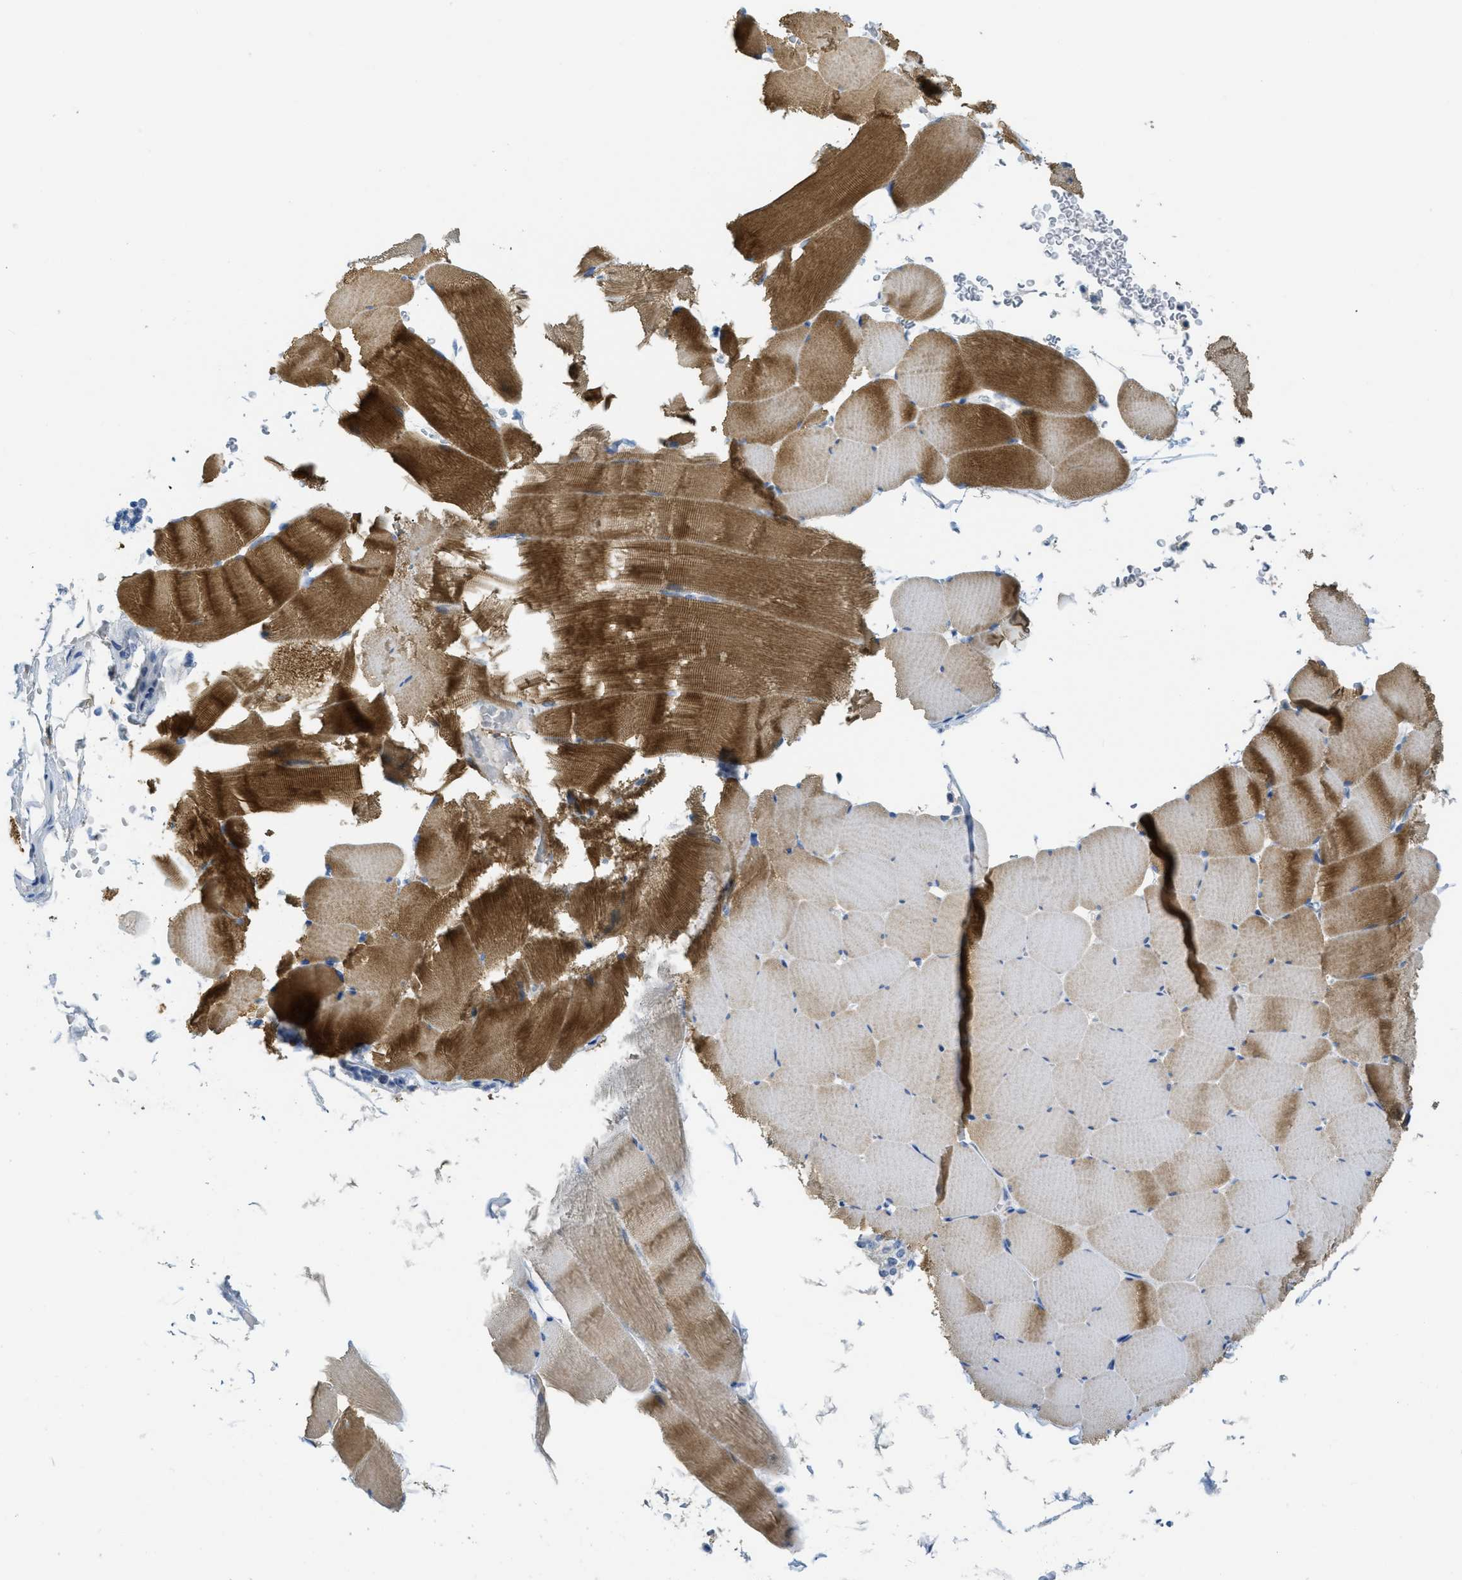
{"staining": {"intensity": "moderate", "quantity": ">75%", "location": "cytoplasmic/membranous"}, "tissue": "skeletal muscle", "cell_type": "Myocytes", "image_type": "normal", "snomed": [{"axis": "morphology", "description": "Normal tissue, NOS"}, {"axis": "topography", "description": "Skeletal muscle"}], "caption": "Immunohistochemical staining of unremarkable human skeletal muscle demonstrates >75% levels of moderate cytoplasmic/membranous protein staining in about >75% of myocytes.", "gene": "CNNM4", "patient": {"sex": "male", "age": 62}}